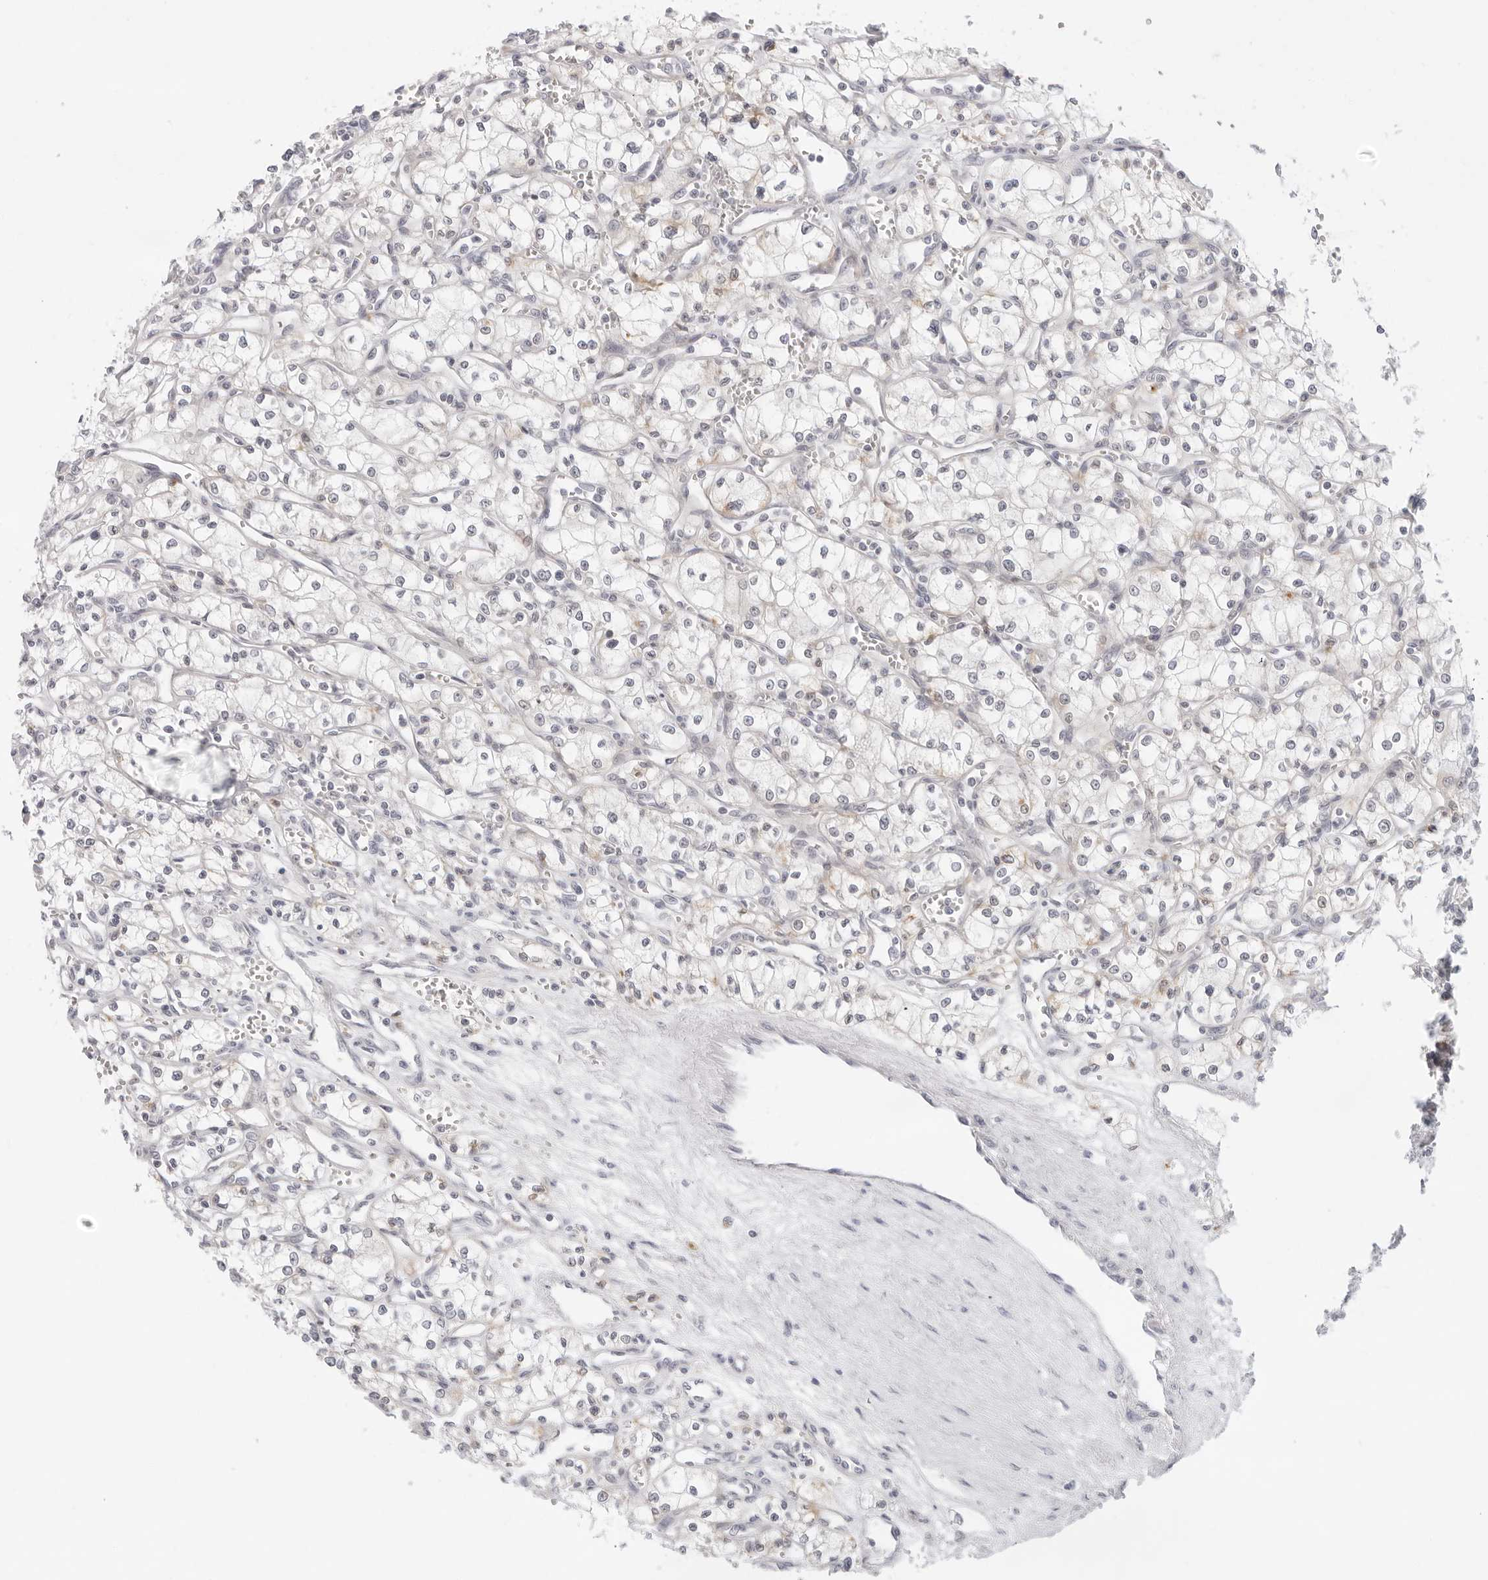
{"staining": {"intensity": "negative", "quantity": "none", "location": "none"}, "tissue": "renal cancer", "cell_type": "Tumor cells", "image_type": "cancer", "snomed": [{"axis": "morphology", "description": "Adenocarcinoma, NOS"}, {"axis": "topography", "description": "Kidney"}], "caption": "A histopathology image of renal adenocarcinoma stained for a protein exhibits no brown staining in tumor cells.", "gene": "CIART", "patient": {"sex": "male", "age": 59}}